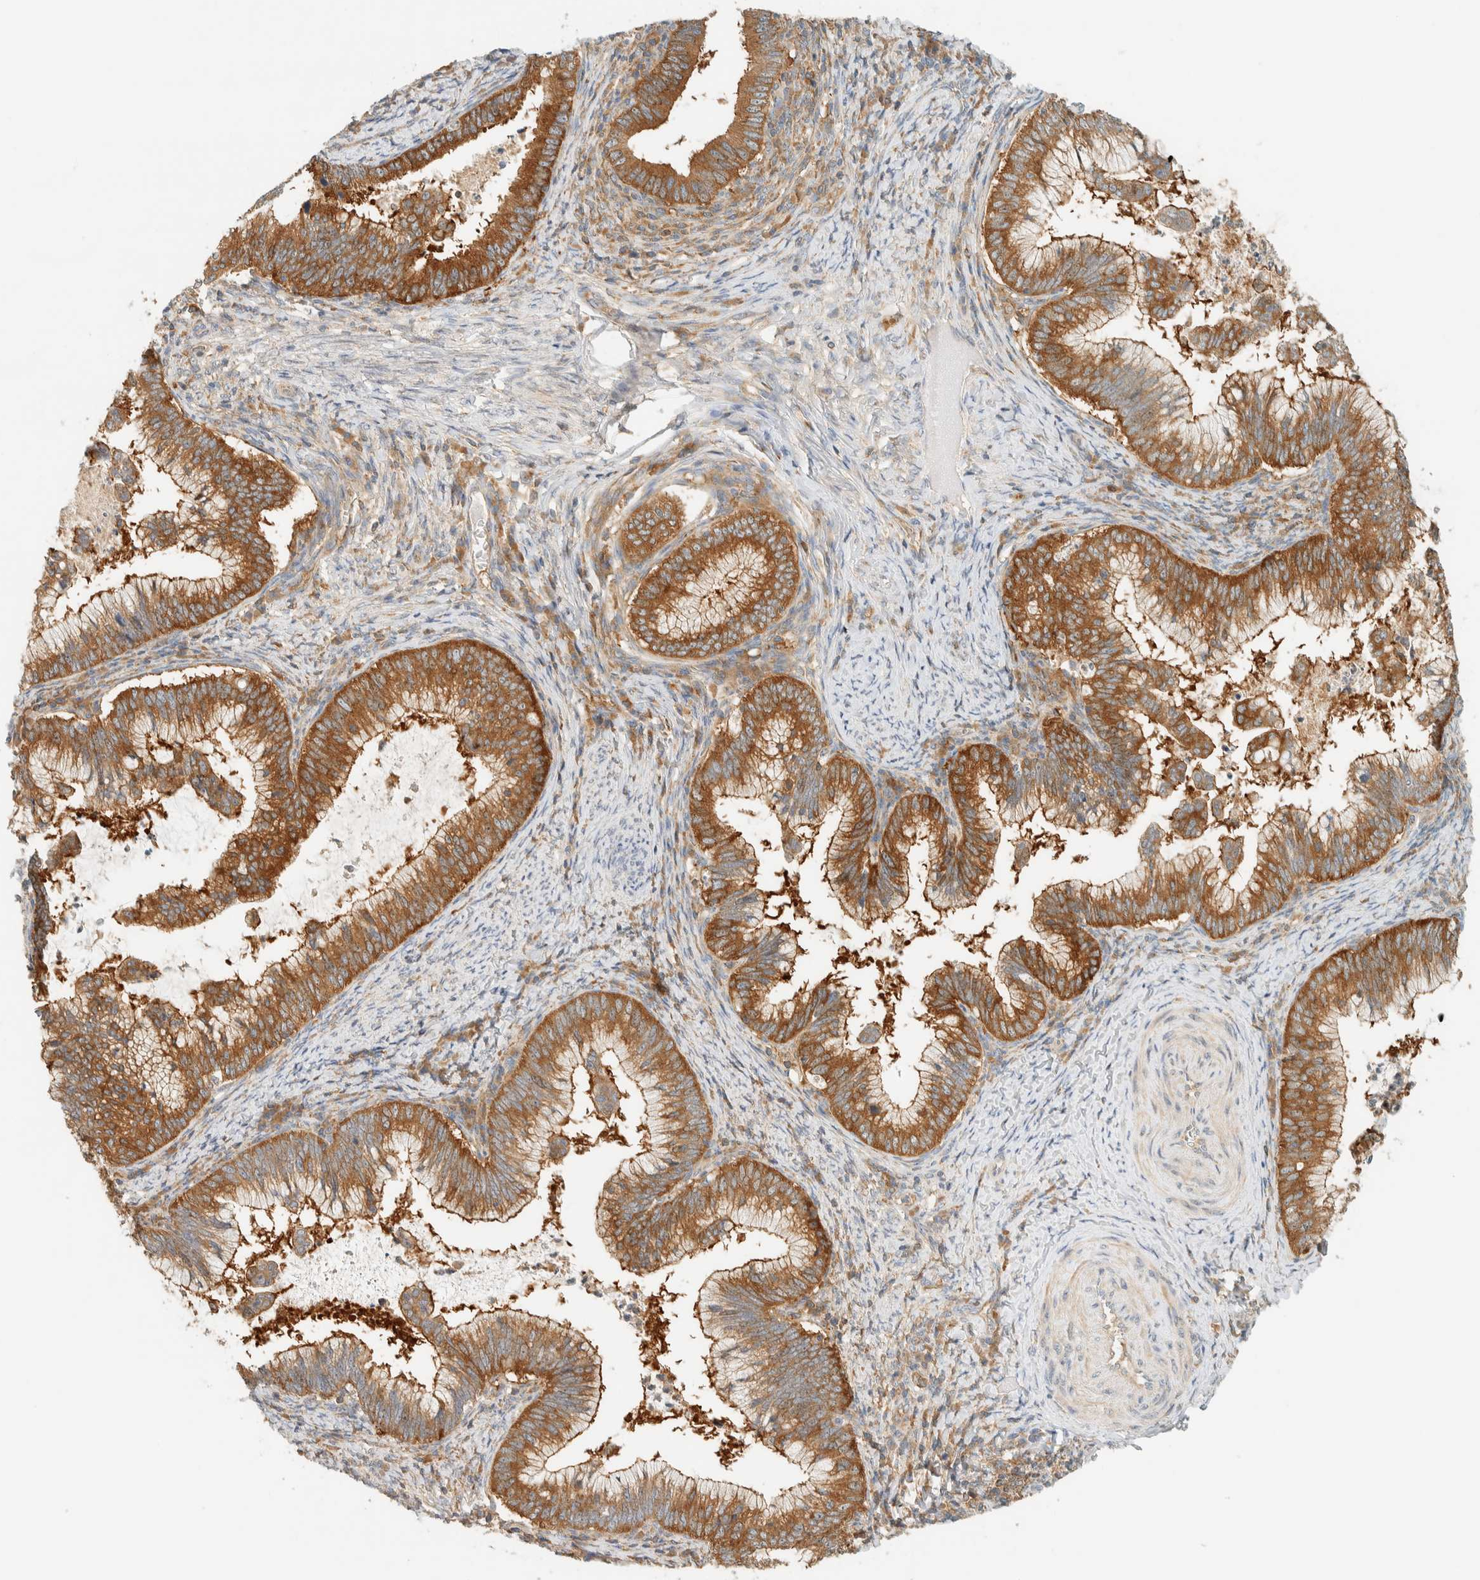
{"staining": {"intensity": "moderate", "quantity": ">75%", "location": "cytoplasmic/membranous"}, "tissue": "cervical cancer", "cell_type": "Tumor cells", "image_type": "cancer", "snomed": [{"axis": "morphology", "description": "Adenocarcinoma, NOS"}, {"axis": "topography", "description": "Cervix"}], "caption": "IHC (DAB) staining of adenocarcinoma (cervical) reveals moderate cytoplasmic/membranous protein positivity in about >75% of tumor cells.", "gene": "ARFGEF1", "patient": {"sex": "female", "age": 36}}